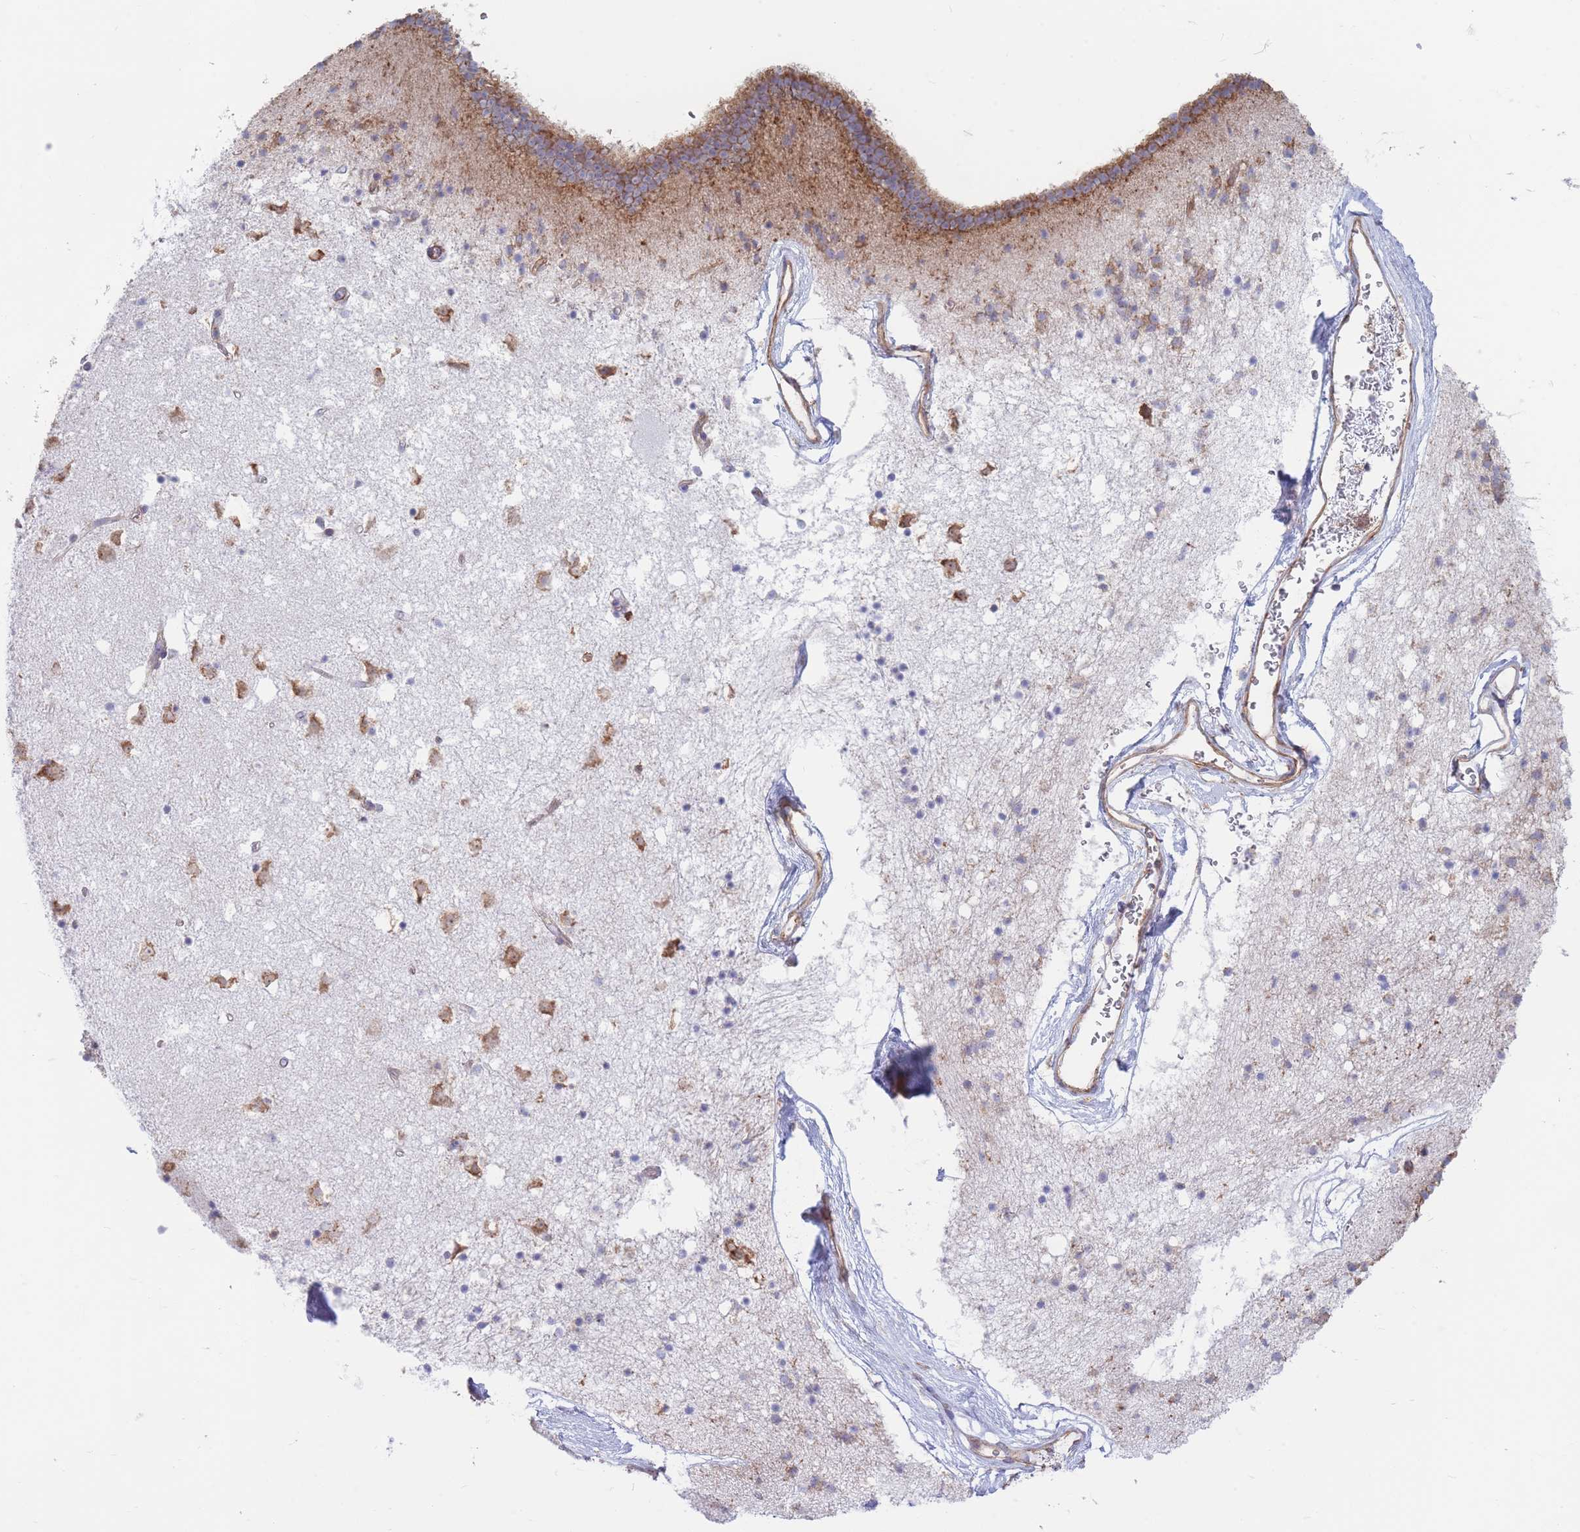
{"staining": {"intensity": "moderate", "quantity": "25%-75%", "location": "cytoplasmic/membranous"}, "tissue": "caudate", "cell_type": "Glial cells", "image_type": "normal", "snomed": [{"axis": "morphology", "description": "Normal tissue, NOS"}, {"axis": "topography", "description": "Lateral ventricle wall"}], "caption": "An immunohistochemistry (IHC) image of benign tissue is shown. Protein staining in brown shows moderate cytoplasmic/membranous positivity in caudate within glial cells. (Stains: DAB in brown, nuclei in blue, Microscopy: brightfield microscopy at high magnification).", "gene": "RPL8", "patient": {"sex": "male", "age": 58}}